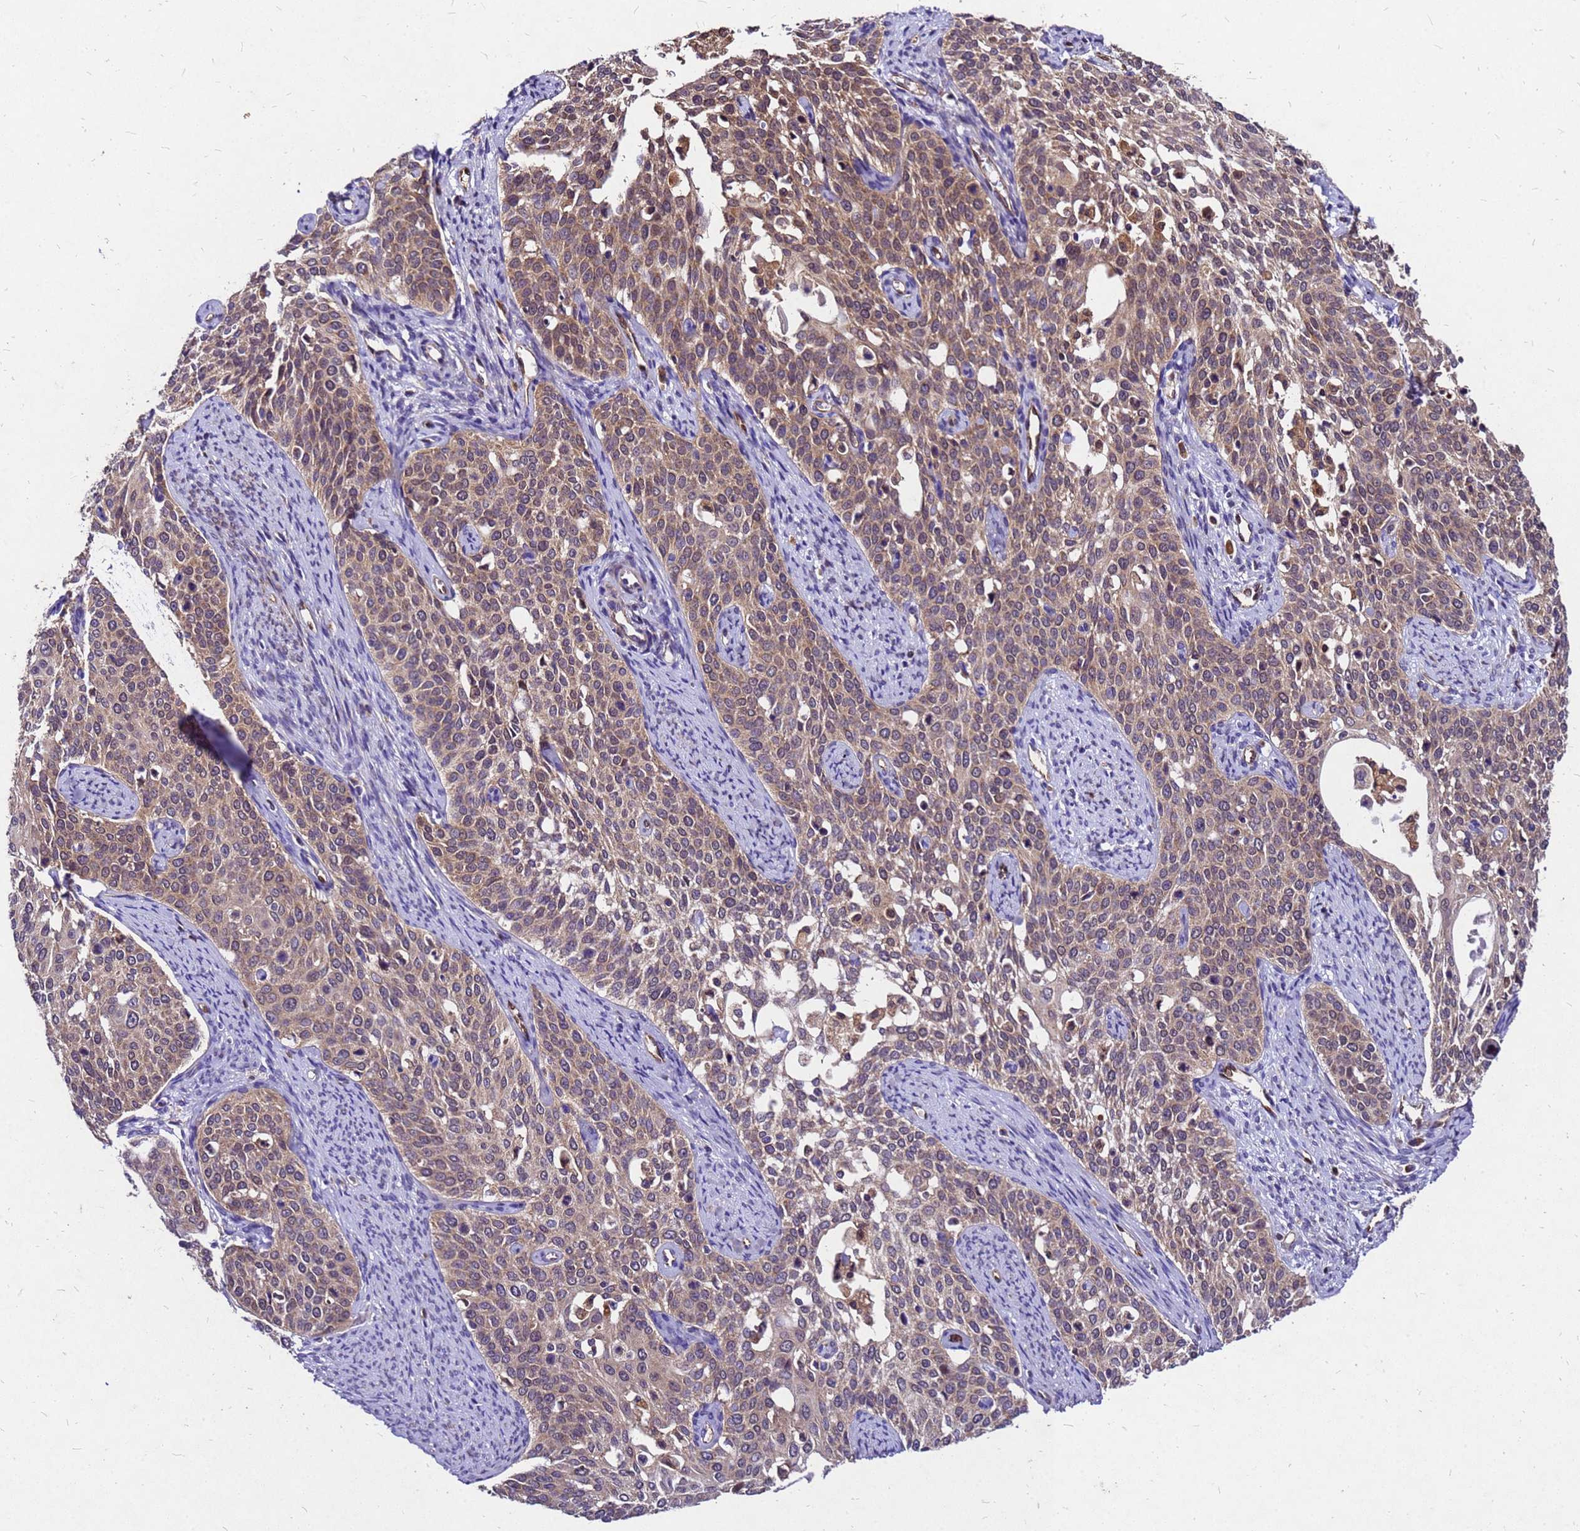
{"staining": {"intensity": "moderate", "quantity": ">75%", "location": "cytoplasmic/membranous"}, "tissue": "cervical cancer", "cell_type": "Tumor cells", "image_type": "cancer", "snomed": [{"axis": "morphology", "description": "Squamous cell carcinoma, NOS"}, {"axis": "topography", "description": "Cervix"}], "caption": "Cervical cancer (squamous cell carcinoma) was stained to show a protein in brown. There is medium levels of moderate cytoplasmic/membranous staining in approximately >75% of tumor cells.", "gene": "DUSP23", "patient": {"sex": "female", "age": 44}}